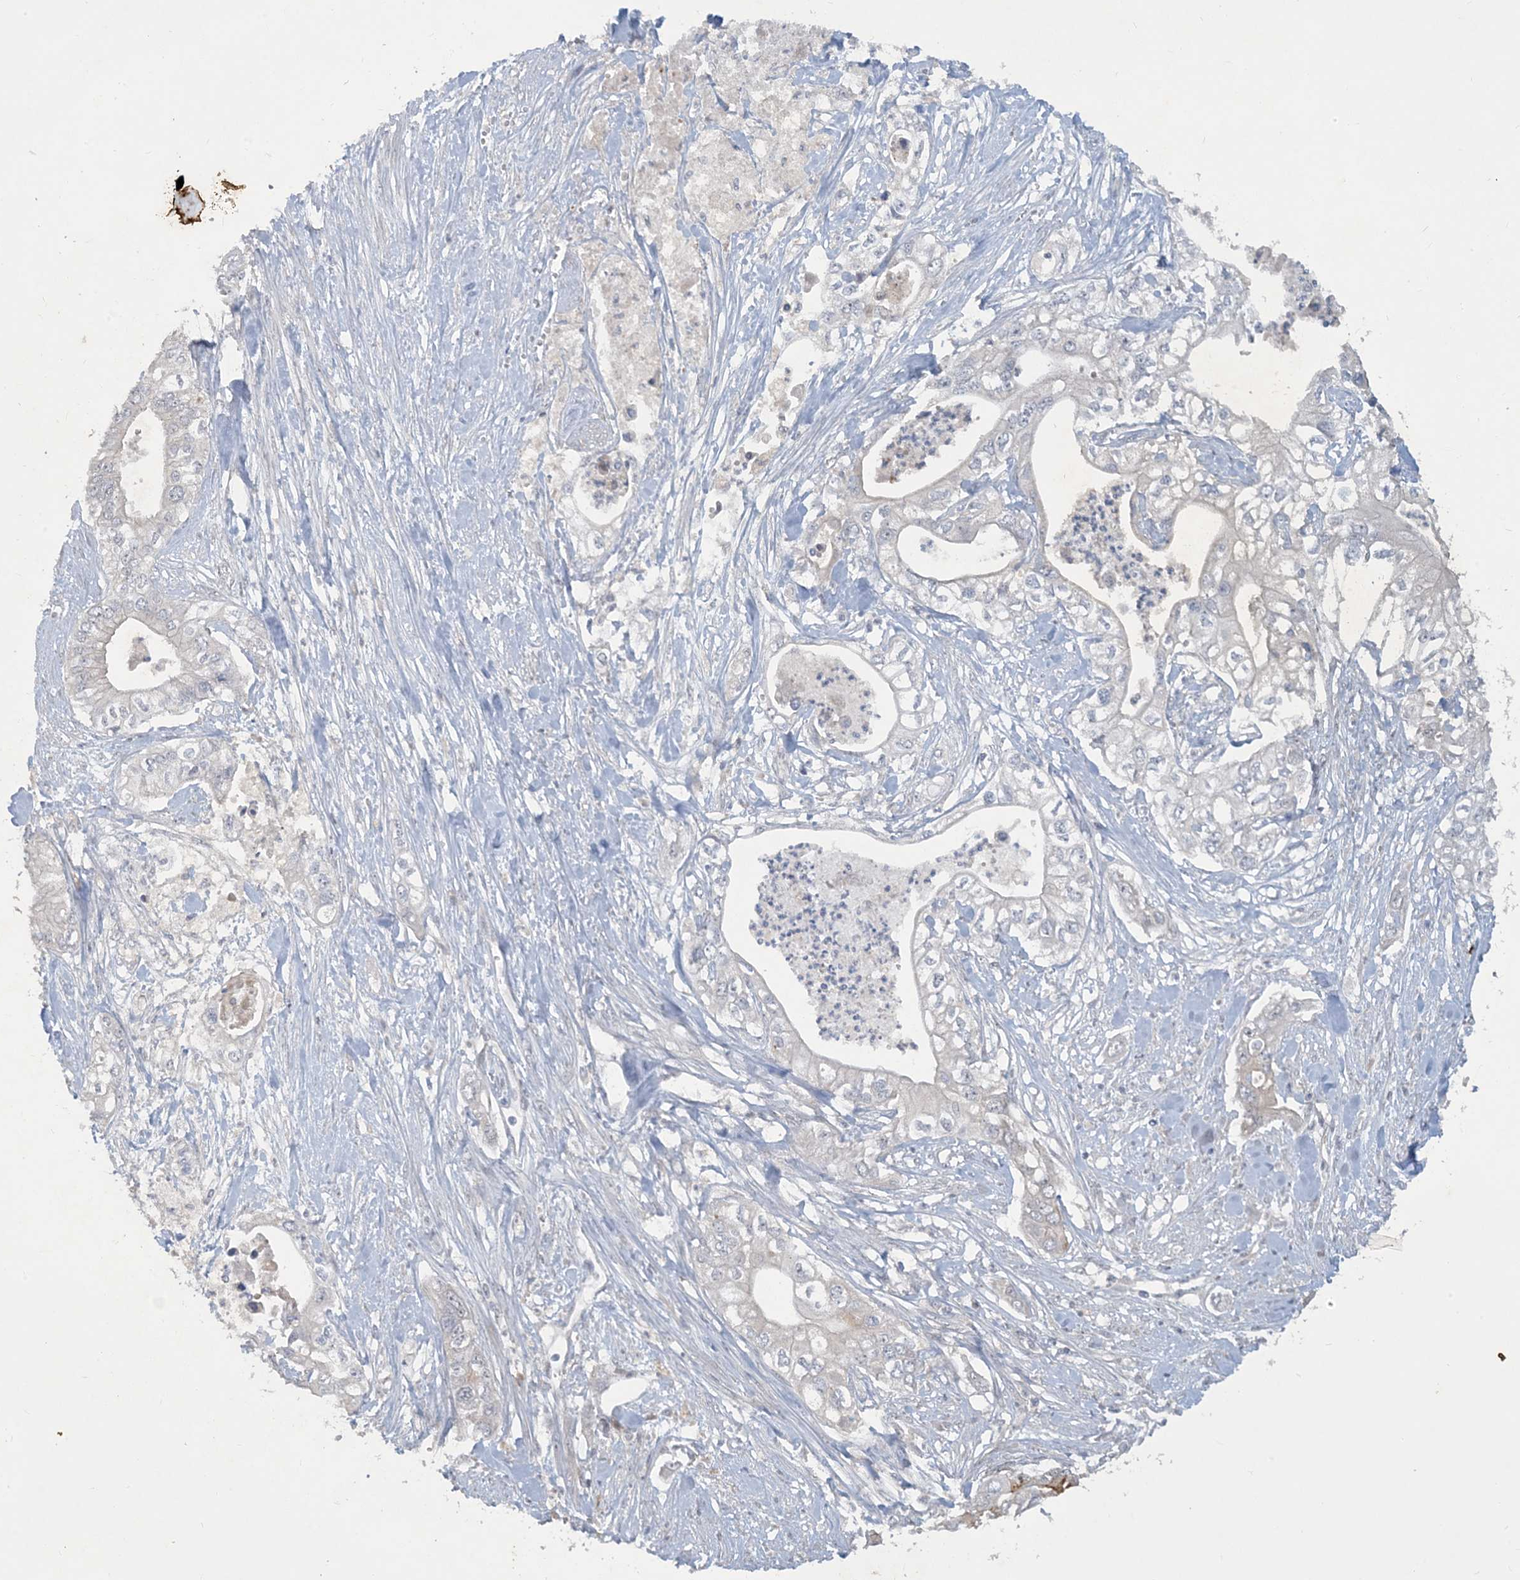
{"staining": {"intensity": "negative", "quantity": "none", "location": "none"}, "tissue": "pancreatic cancer", "cell_type": "Tumor cells", "image_type": "cancer", "snomed": [{"axis": "morphology", "description": "Adenocarcinoma, NOS"}, {"axis": "topography", "description": "Pancreas"}], "caption": "IHC photomicrograph of human pancreatic cancer stained for a protein (brown), which displays no staining in tumor cells.", "gene": "CDS1", "patient": {"sex": "female", "age": 78}}